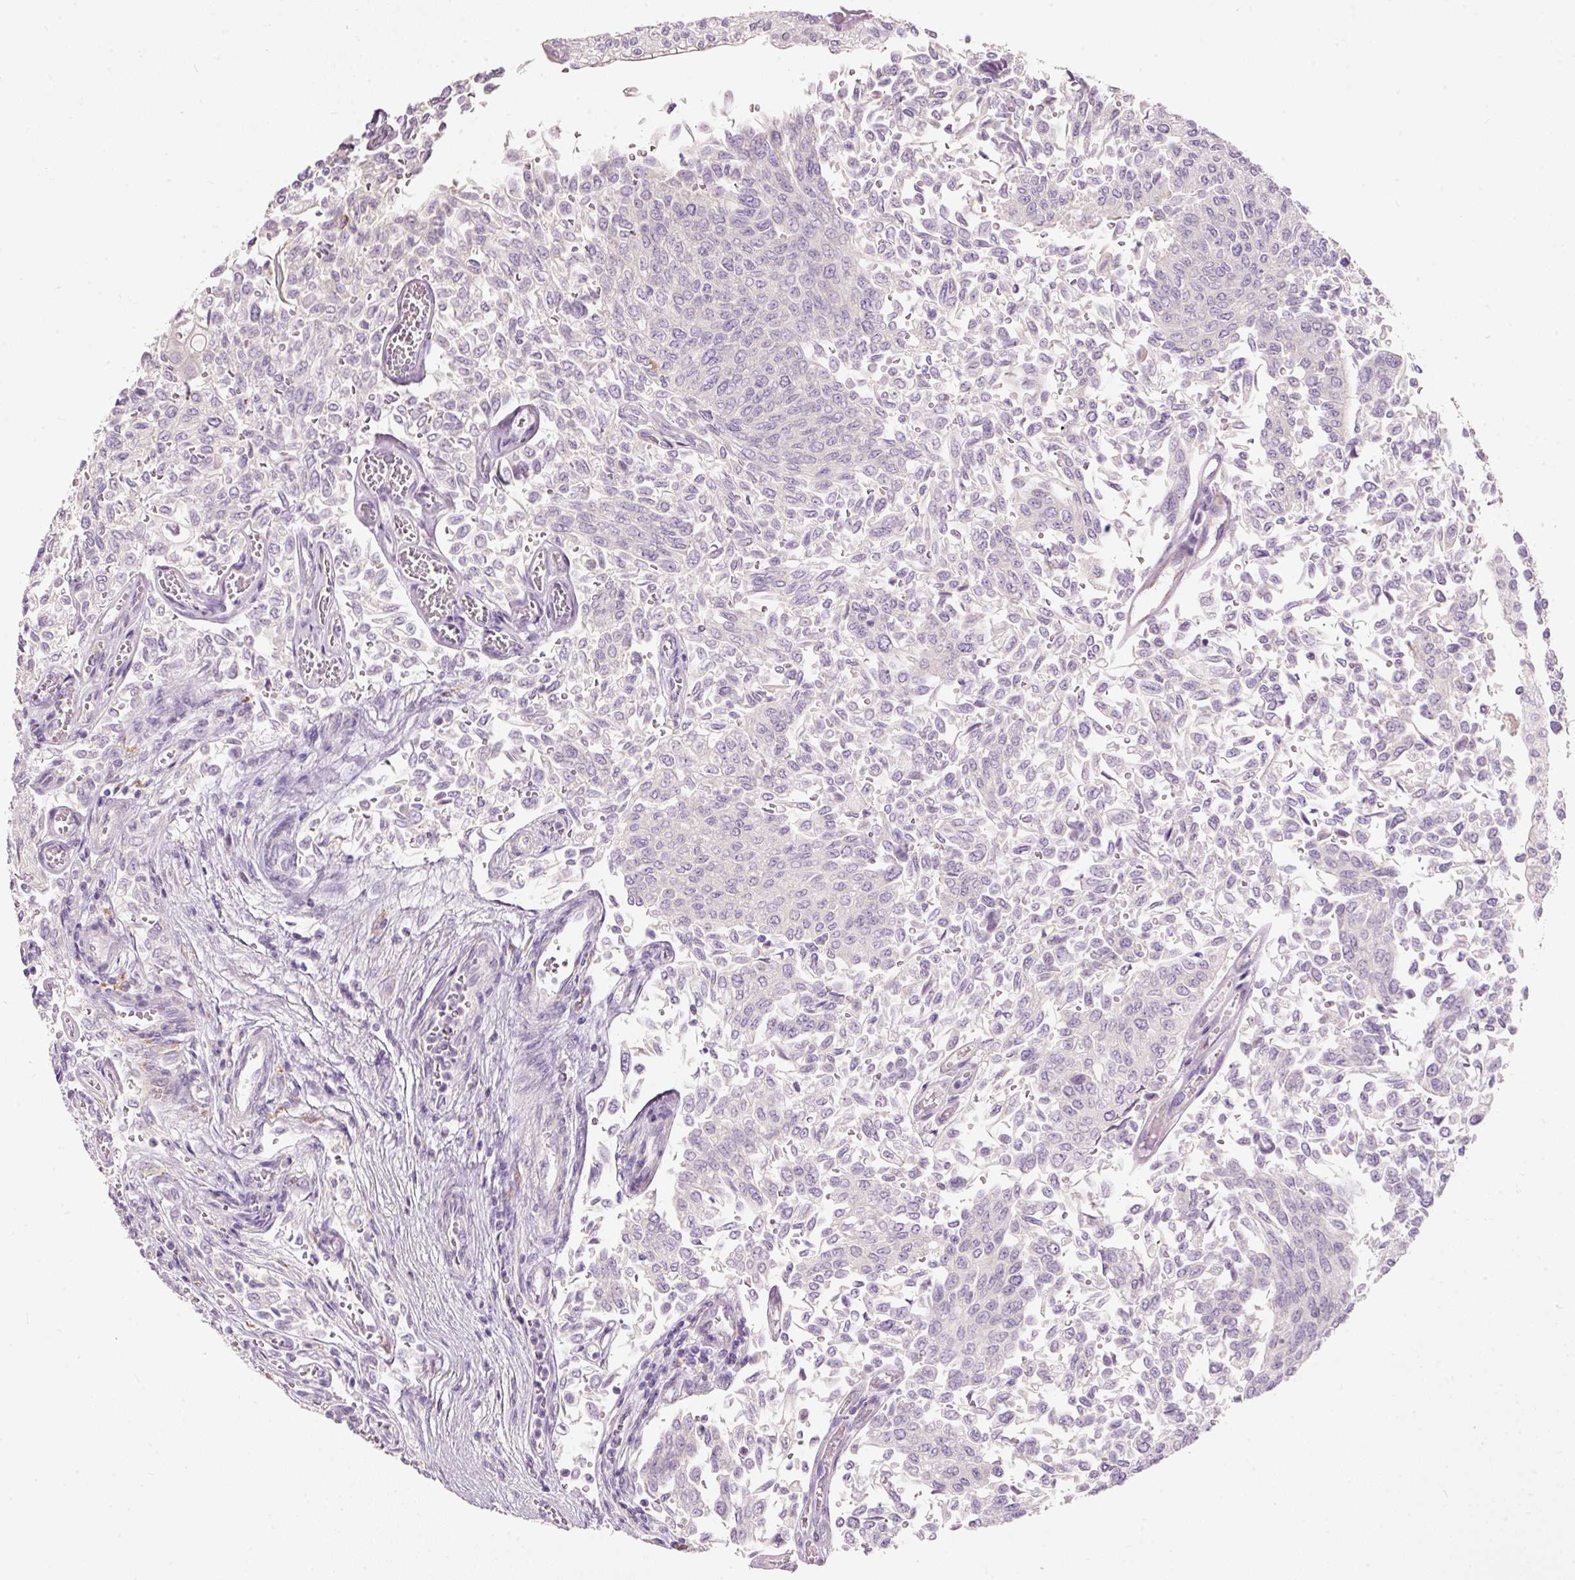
{"staining": {"intensity": "negative", "quantity": "none", "location": "none"}, "tissue": "urothelial cancer", "cell_type": "Tumor cells", "image_type": "cancer", "snomed": [{"axis": "morphology", "description": "Urothelial carcinoma, NOS"}, {"axis": "topography", "description": "Urinary bladder"}], "caption": "The image shows no staining of tumor cells in urothelial cancer.", "gene": "MTHFD2", "patient": {"sex": "male", "age": 59}}